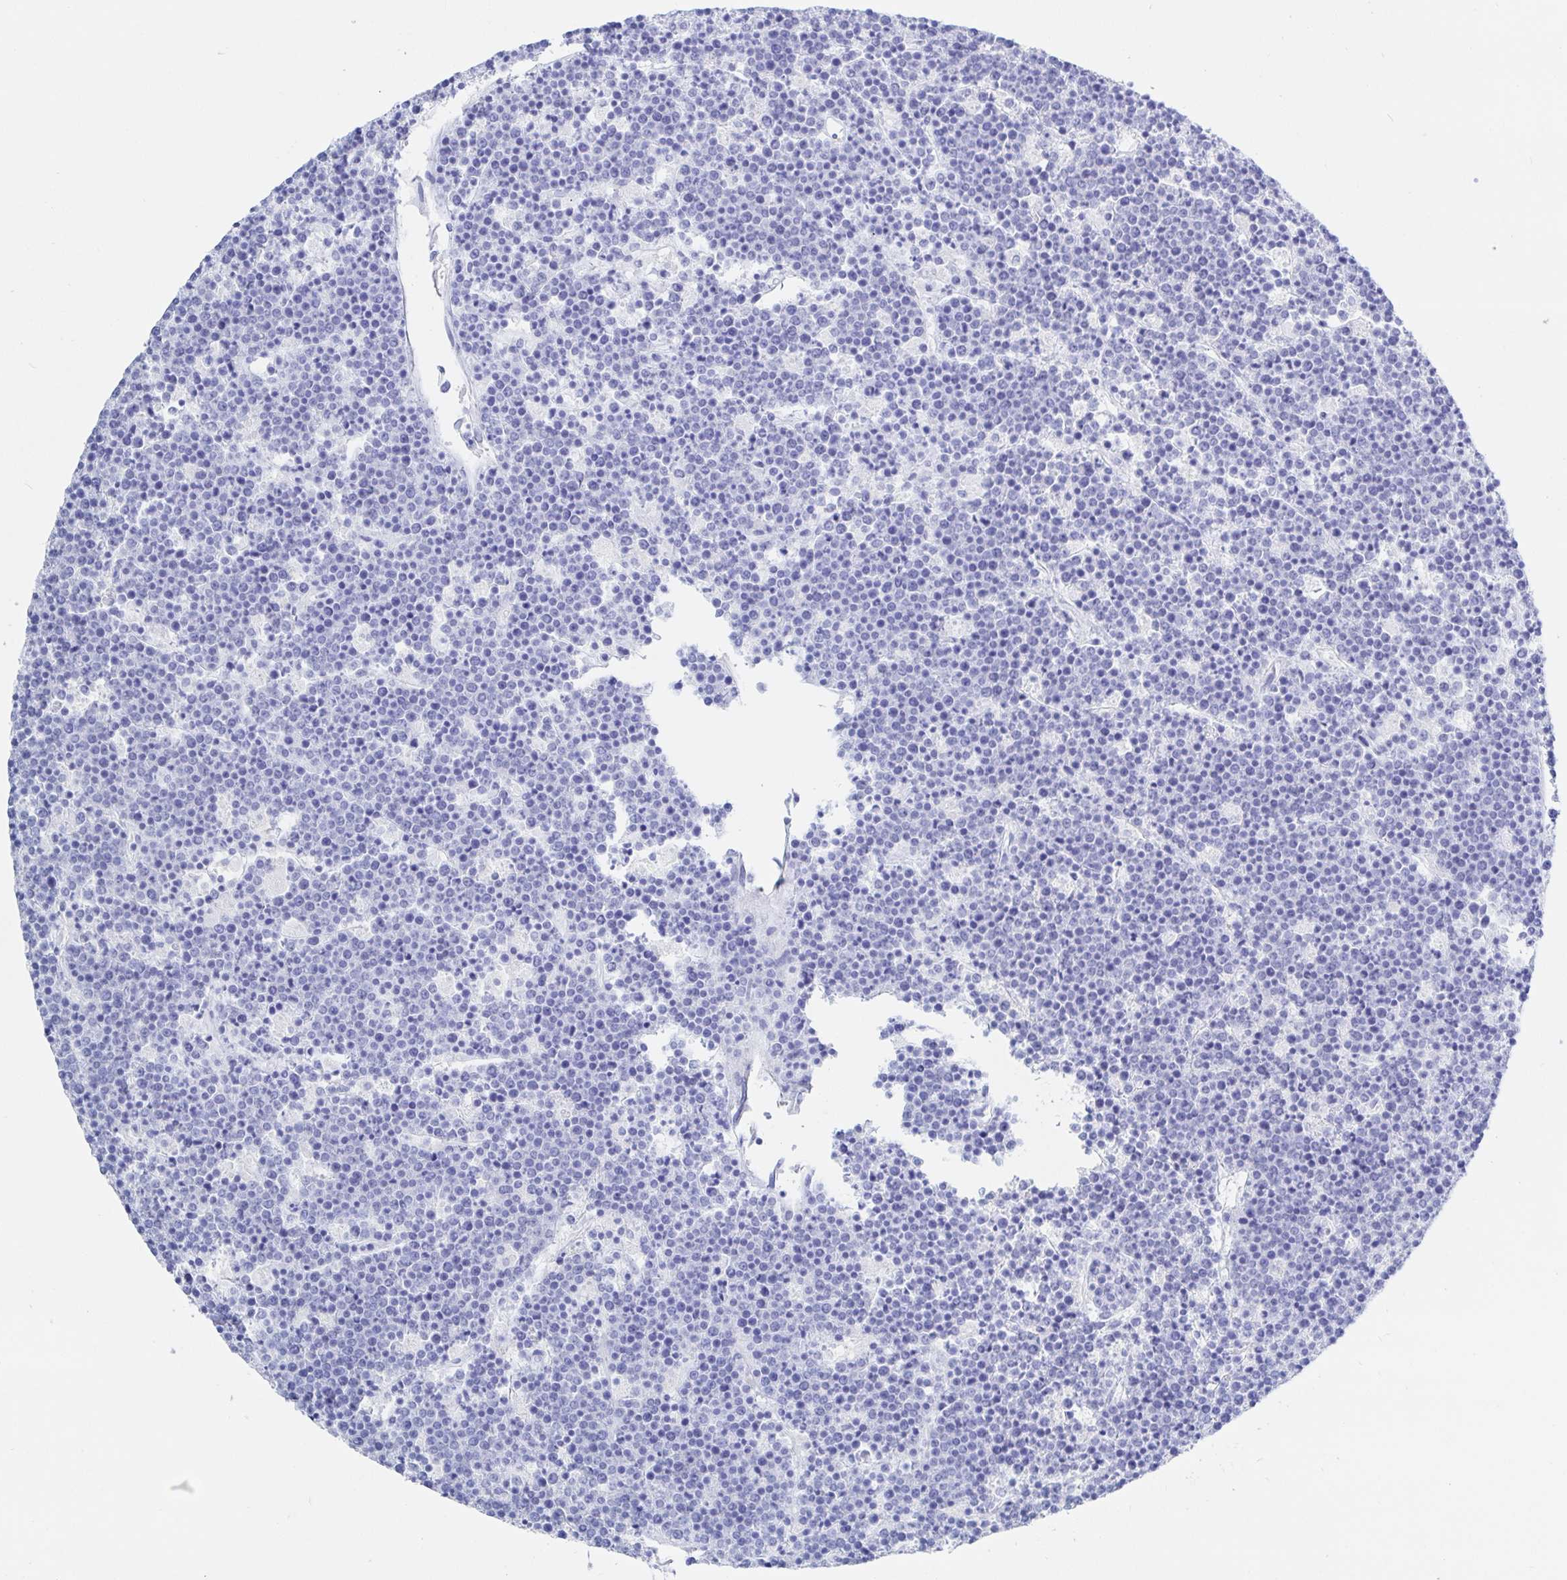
{"staining": {"intensity": "negative", "quantity": "none", "location": "none"}, "tissue": "lymphoma", "cell_type": "Tumor cells", "image_type": "cancer", "snomed": [{"axis": "morphology", "description": "Malignant lymphoma, non-Hodgkin's type, High grade"}, {"axis": "topography", "description": "Ovary"}], "caption": "IHC micrograph of lymphoma stained for a protein (brown), which demonstrates no expression in tumor cells.", "gene": "KCNH6", "patient": {"sex": "female", "age": 56}}